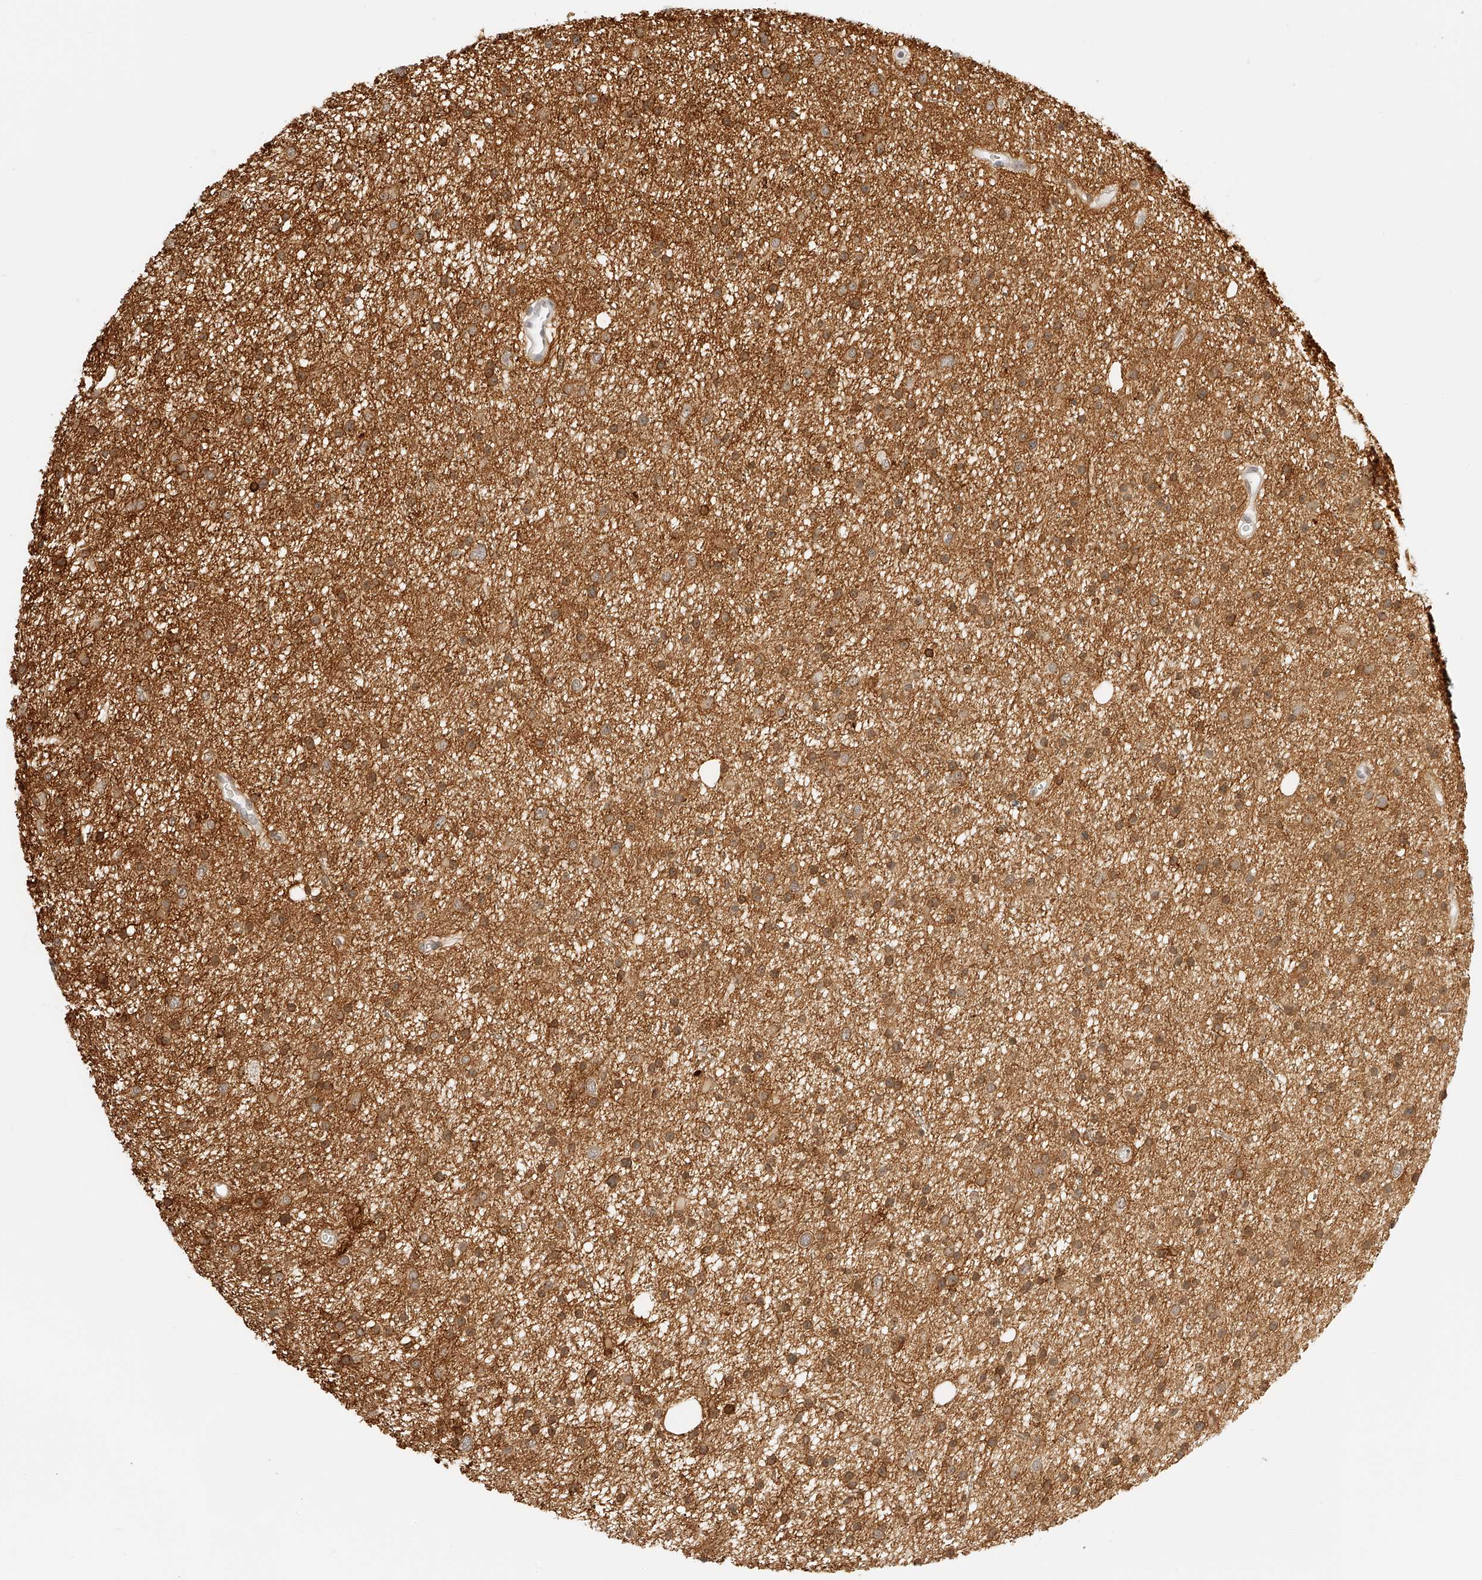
{"staining": {"intensity": "weak", "quantity": "<25%", "location": "cytoplasmic/membranous,nuclear"}, "tissue": "glioma", "cell_type": "Tumor cells", "image_type": "cancer", "snomed": [{"axis": "morphology", "description": "Glioma, malignant, Low grade"}, {"axis": "topography", "description": "Cerebral cortex"}], "caption": "This is an immunohistochemistry (IHC) image of human malignant glioma (low-grade). There is no expression in tumor cells.", "gene": "ZFP69", "patient": {"sex": "female", "age": 39}}